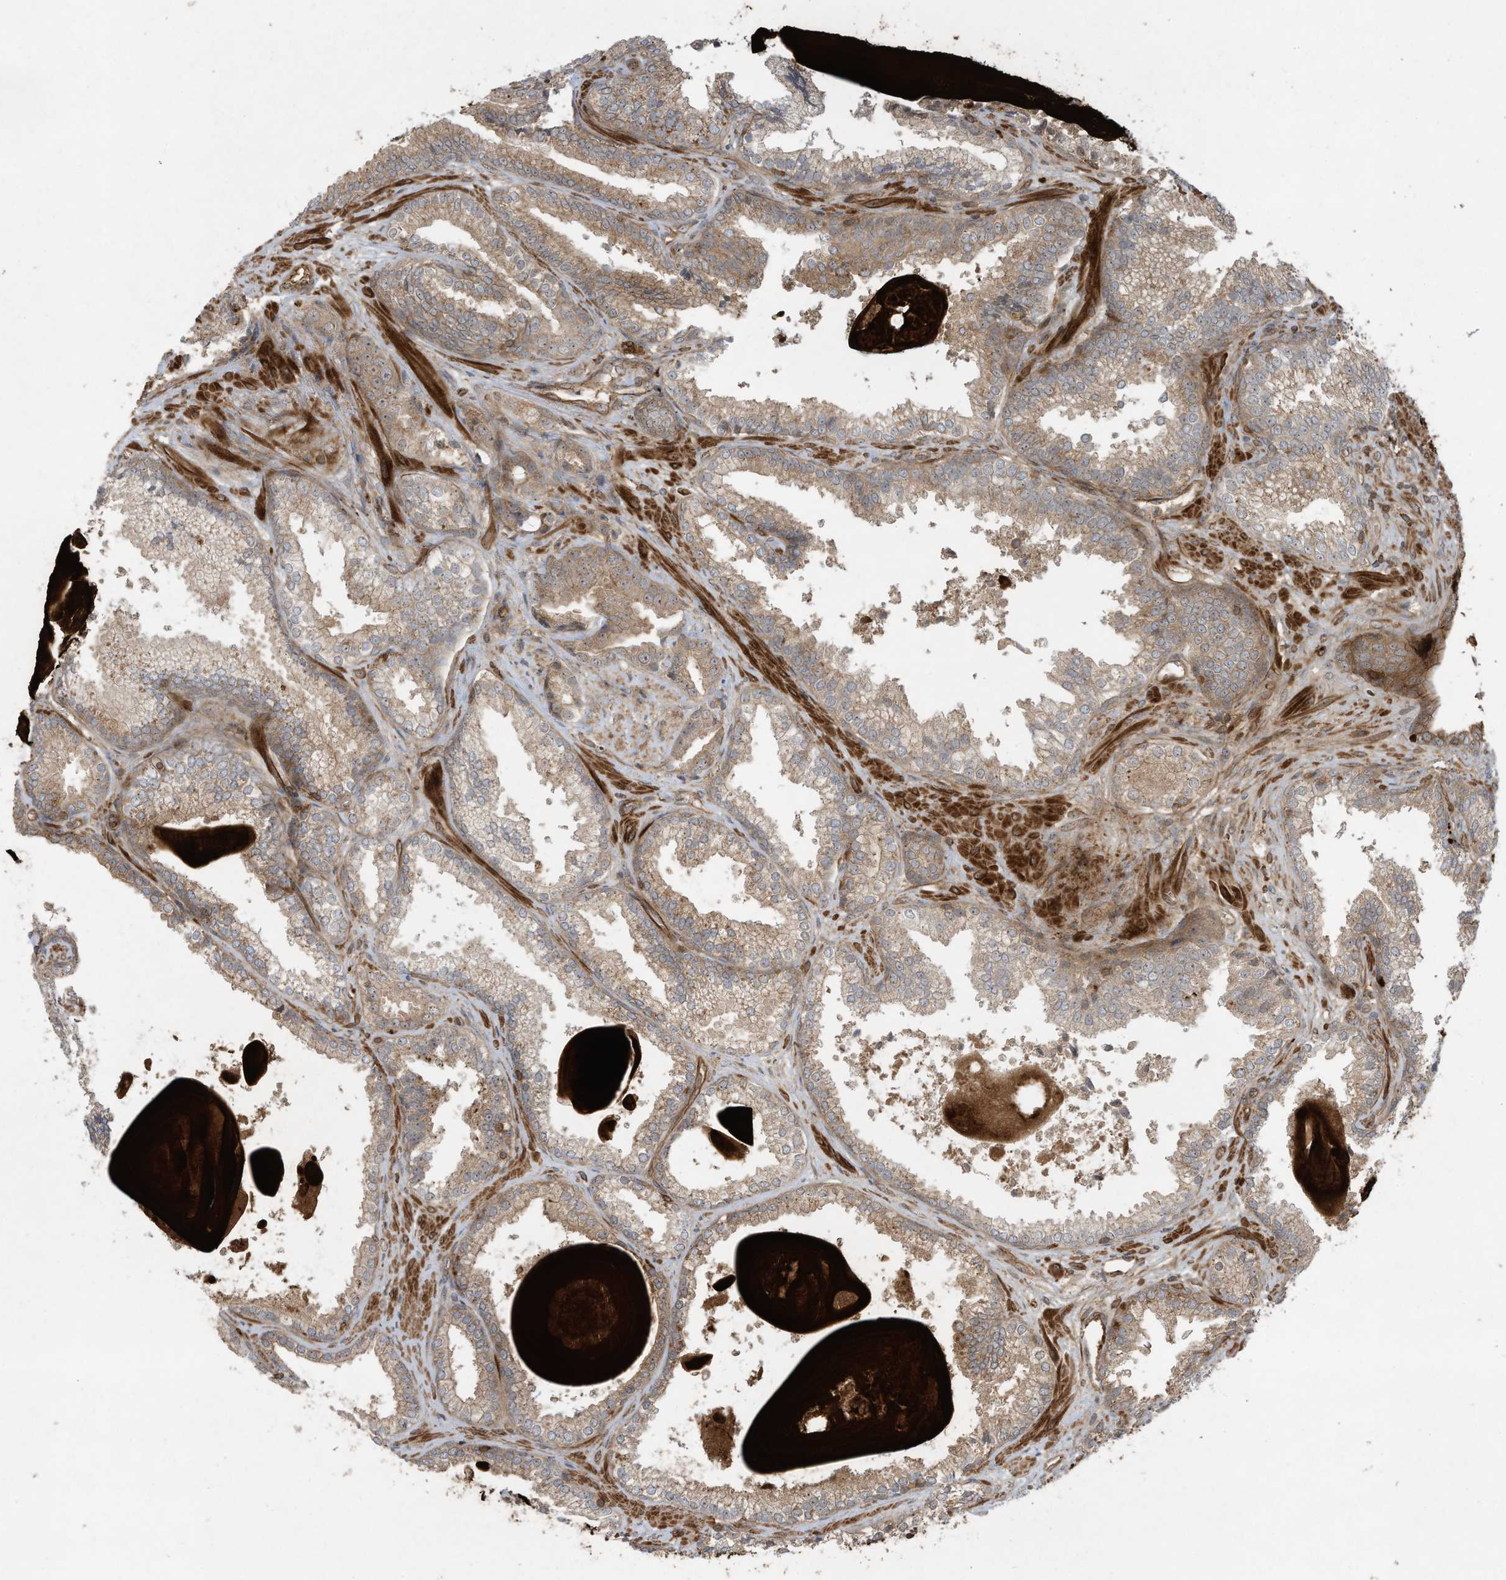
{"staining": {"intensity": "moderate", "quantity": ">75%", "location": "cytoplasmic/membranous"}, "tissue": "prostate cancer", "cell_type": "Tumor cells", "image_type": "cancer", "snomed": [{"axis": "morphology", "description": "Adenocarcinoma, High grade"}, {"axis": "topography", "description": "Prostate"}], "caption": "A micrograph showing moderate cytoplasmic/membranous expression in about >75% of tumor cells in prostate cancer, as visualized by brown immunohistochemical staining.", "gene": "DDIT4", "patient": {"sex": "male", "age": 73}}